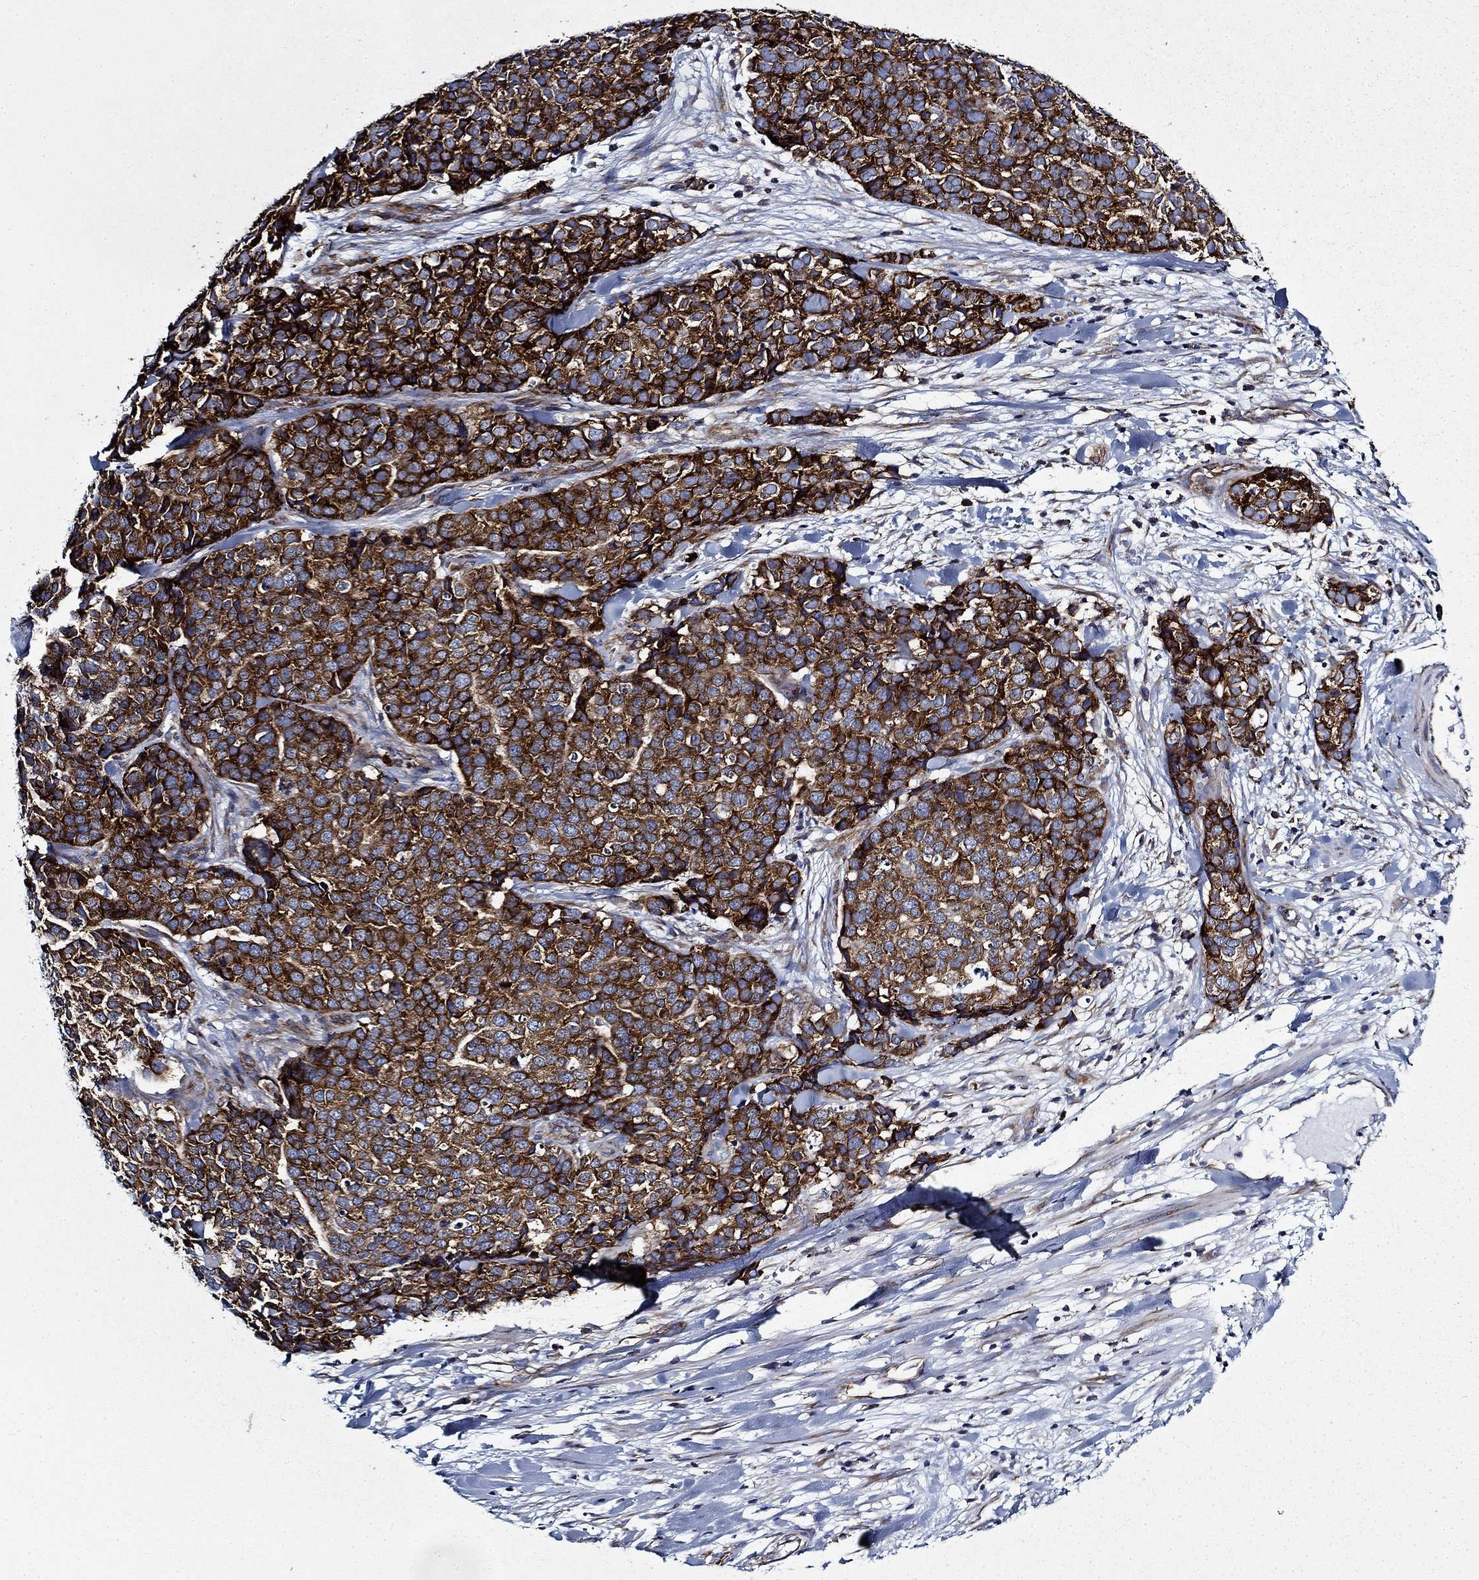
{"staining": {"intensity": "strong", "quantity": ">75%", "location": "cytoplasmic/membranous"}, "tissue": "ovarian cancer", "cell_type": "Tumor cells", "image_type": "cancer", "snomed": [{"axis": "morphology", "description": "Carcinoma, endometroid"}, {"axis": "topography", "description": "Ovary"}], "caption": "Endometroid carcinoma (ovarian) stained for a protein displays strong cytoplasmic/membranous positivity in tumor cells. Using DAB (brown) and hematoxylin (blue) stains, captured at high magnification using brightfield microscopy.", "gene": "FXR1", "patient": {"sex": "female", "age": 65}}